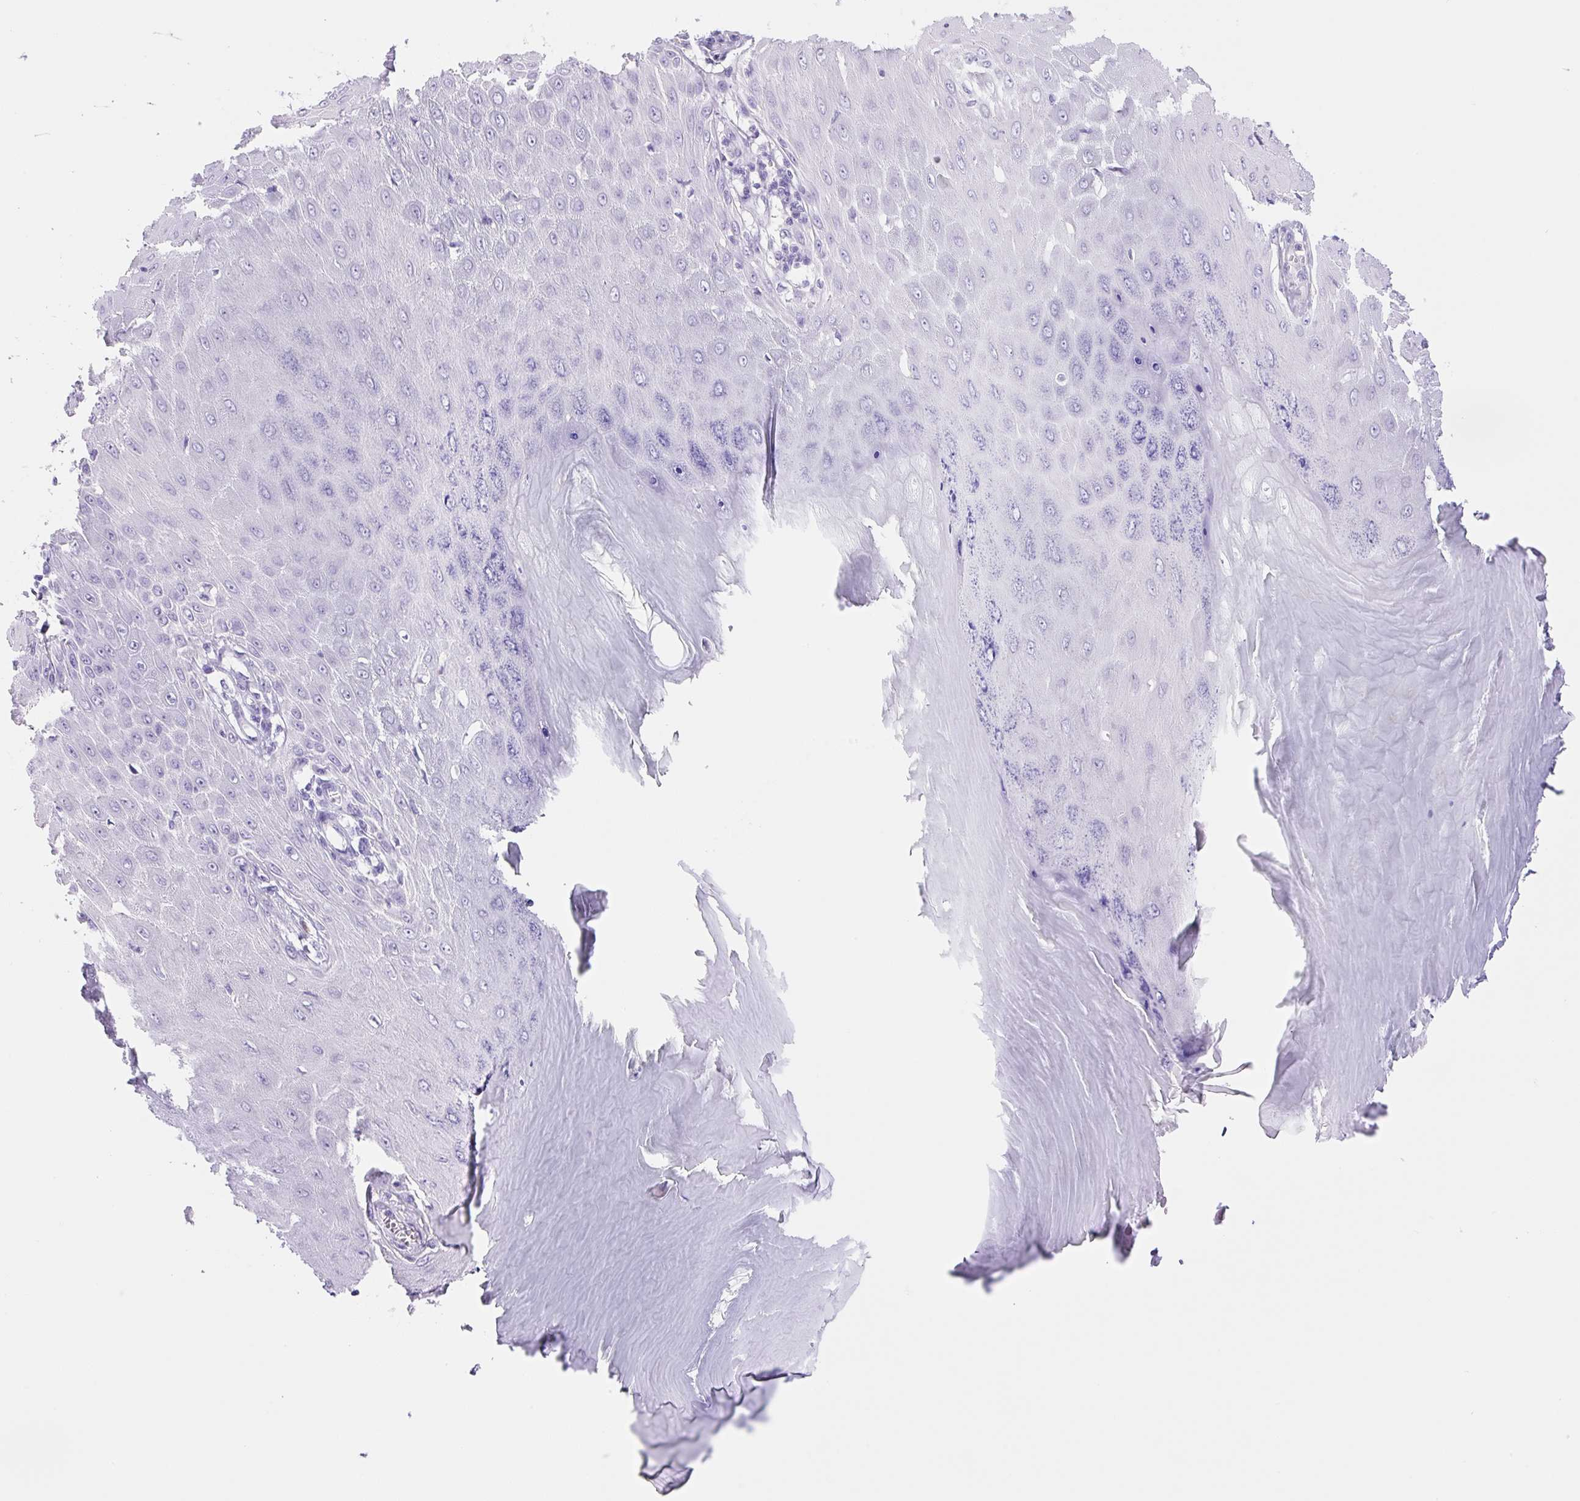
{"staining": {"intensity": "negative", "quantity": "none", "location": "none"}, "tissue": "skin cancer", "cell_type": "Tumor cells", "image_type": "cancer", "snomed": [{"axis": "morphology", "description": "Squamous cell carcinoma, NOS"}, {"axis": "topography", "description": "Skin"}], "caption": "The immunohistochemistry (IHC) micrograph has no significant positivity in tumor cells of skin cancer tissue. The staining was performed using DAB to visualize the protein expression in brown, while the nuclei were stained in blue with hematoxylin (Magnification: 20x).", "gene": "PRRT1", "patient": {"sex": "male", "age": 70}}